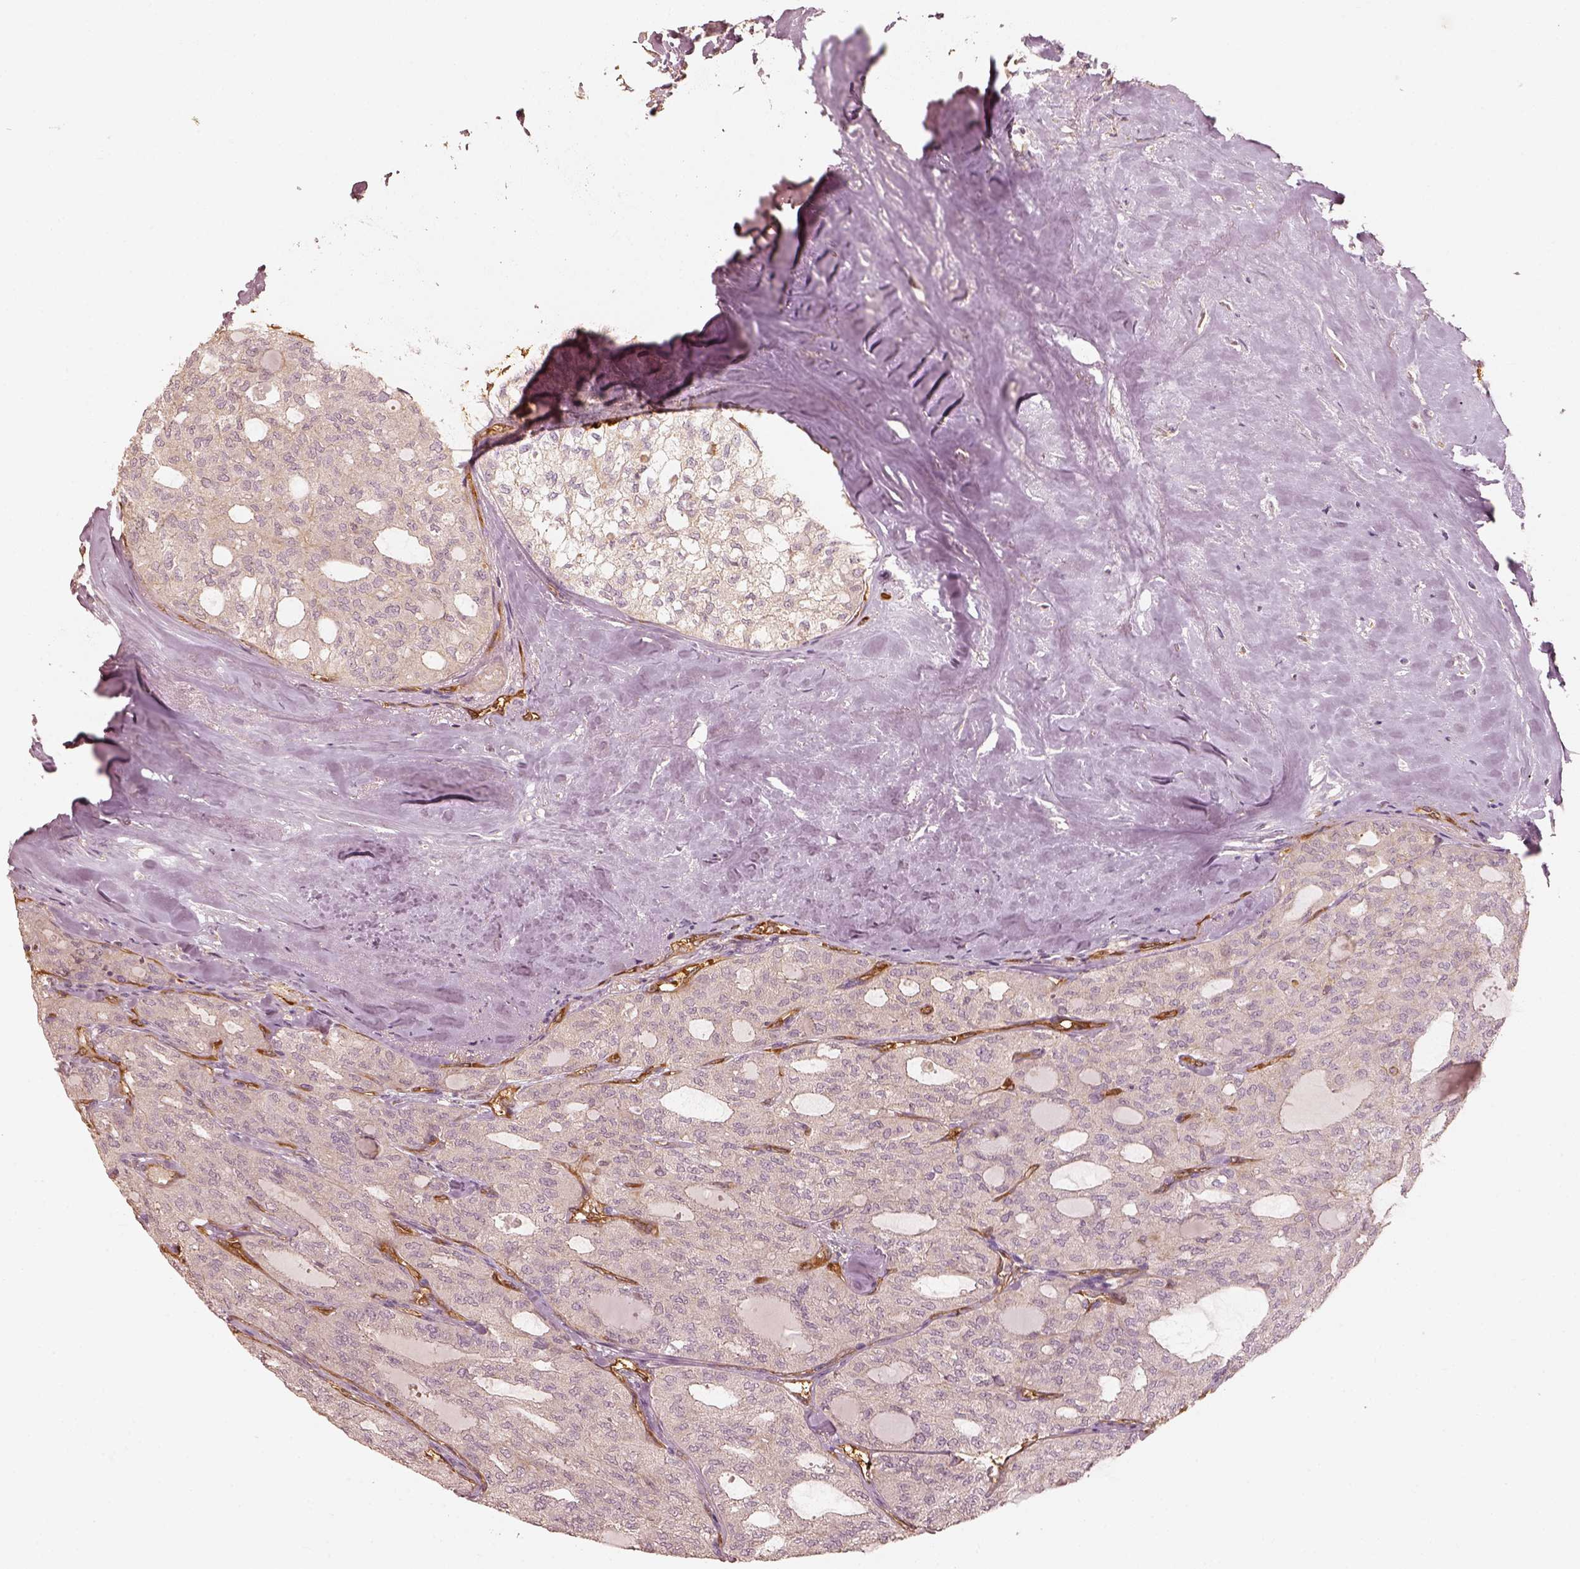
{"staining": {"intensity": "negative", "quantity": "none", "location": "none"}, "tissue": "thyroid cancer", "cell_type": "Tumor cells", "image_type": "cancer", "snomed": [{"axis": "morphology", "description": "Follicular adenoma carcinoma, NOS"}, {"axis": "topography", "description": "Thyroid gland"}], "caption": "Immunohistochemistry photomicrograph of thyroid follicular adenoma carcinoma stained for a protein (brown), which demonstrates no expression in tumor cells. (Stains: DAB (3,3'-diaminobenzidine) IHC with hematoxylin counter stain, Microscopy: brightfield microscopy at high magnification).", "gene": "FSCN1", "patient": {"sex": "male", "age": 75}}